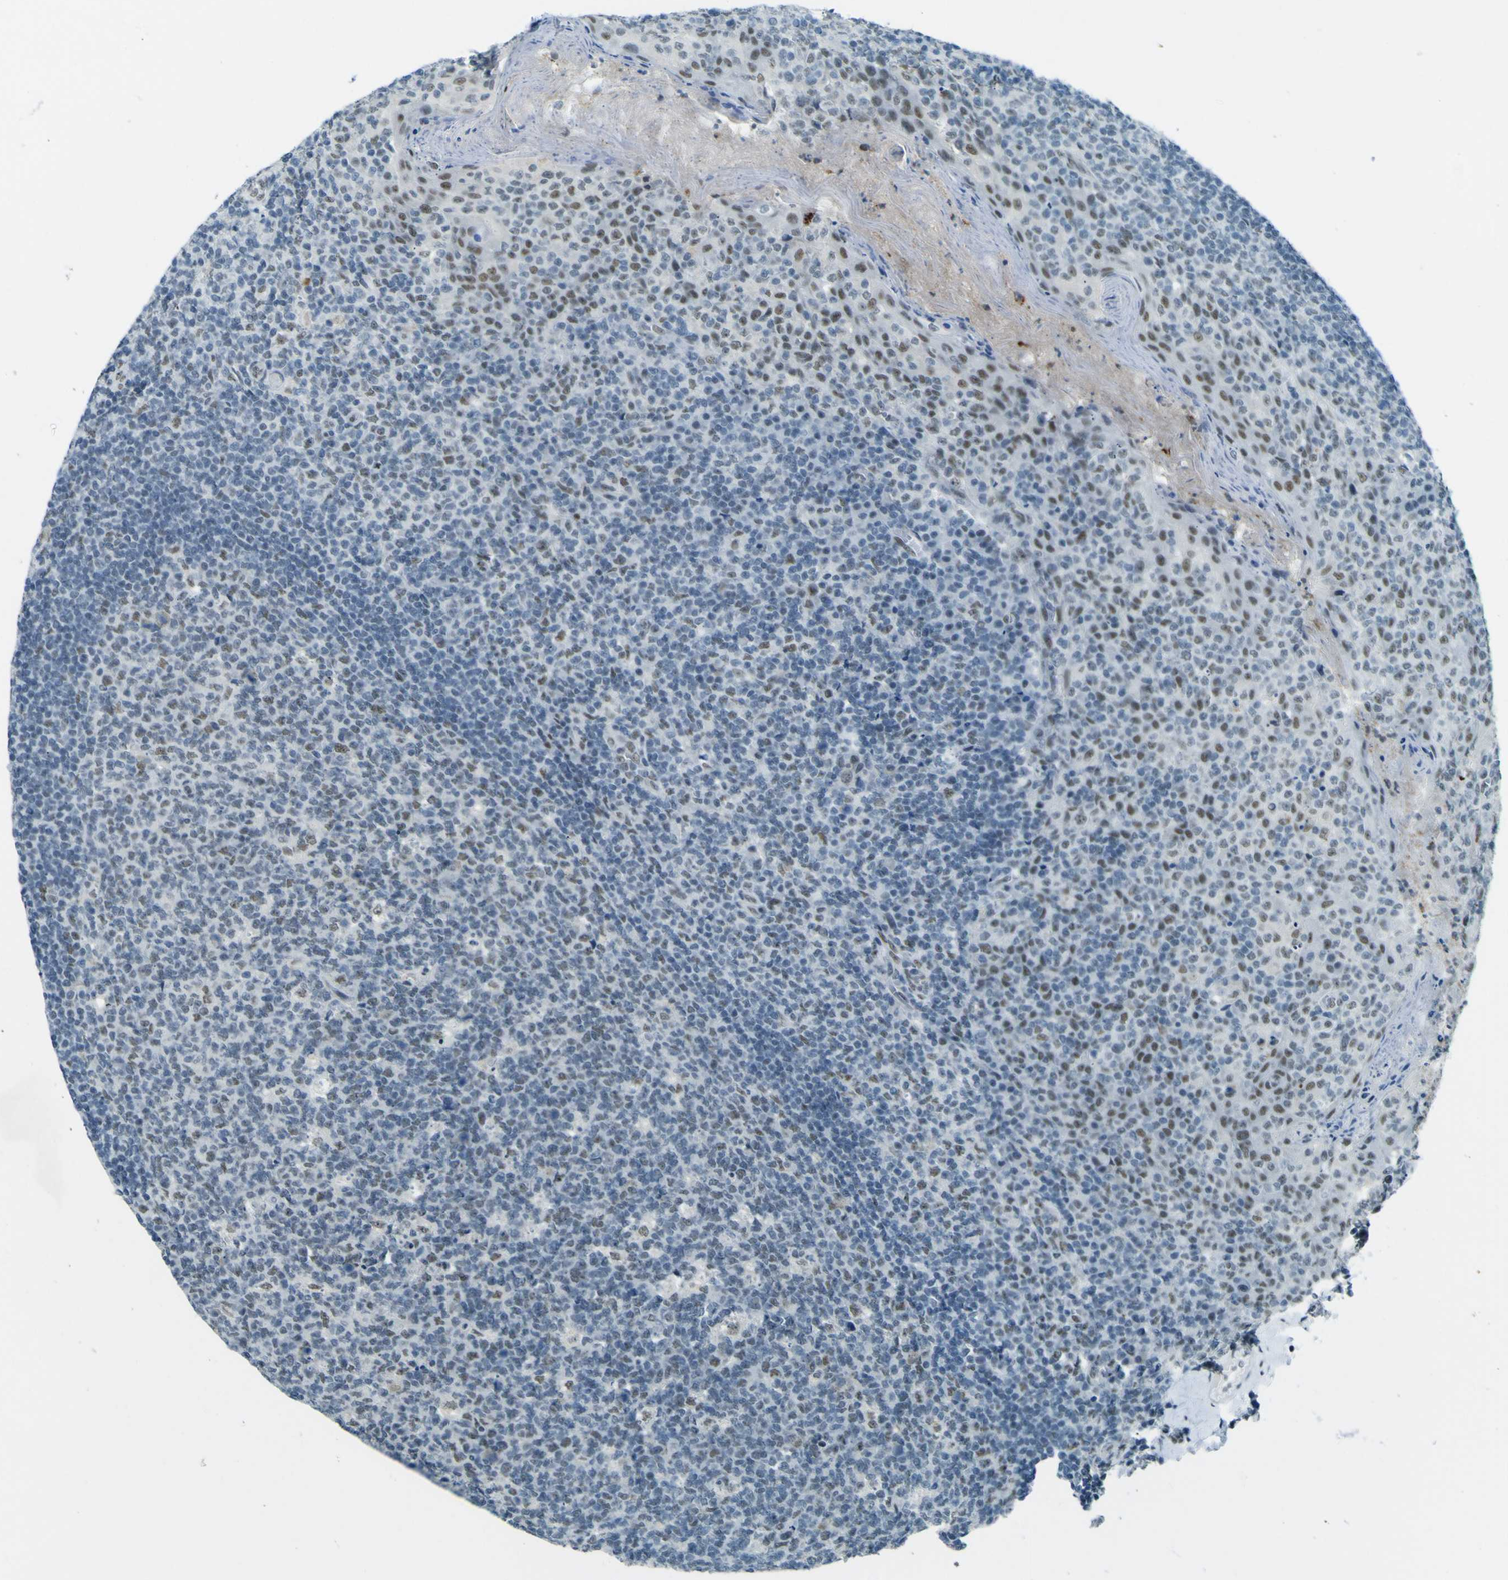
{"staining": {"intensity": "weak", "quantity": "<25%", "location": "nuclear"}, "tissue": "tonsil", "cell_type": "Germinal center cells", "image_type": "normal", "snomed": [{"axis": "morphology", "description": "Normal tissue, NOS"}, {"axis": "topography", "description": "Tonsil"}], "caption": "IHC photomicrograph of benign human tonsil stained for a protein (brown), which demonstrates no expression in germinal center cells.", "gene": "CEBPG", "patient": {"sex": "male", "age": 17}}